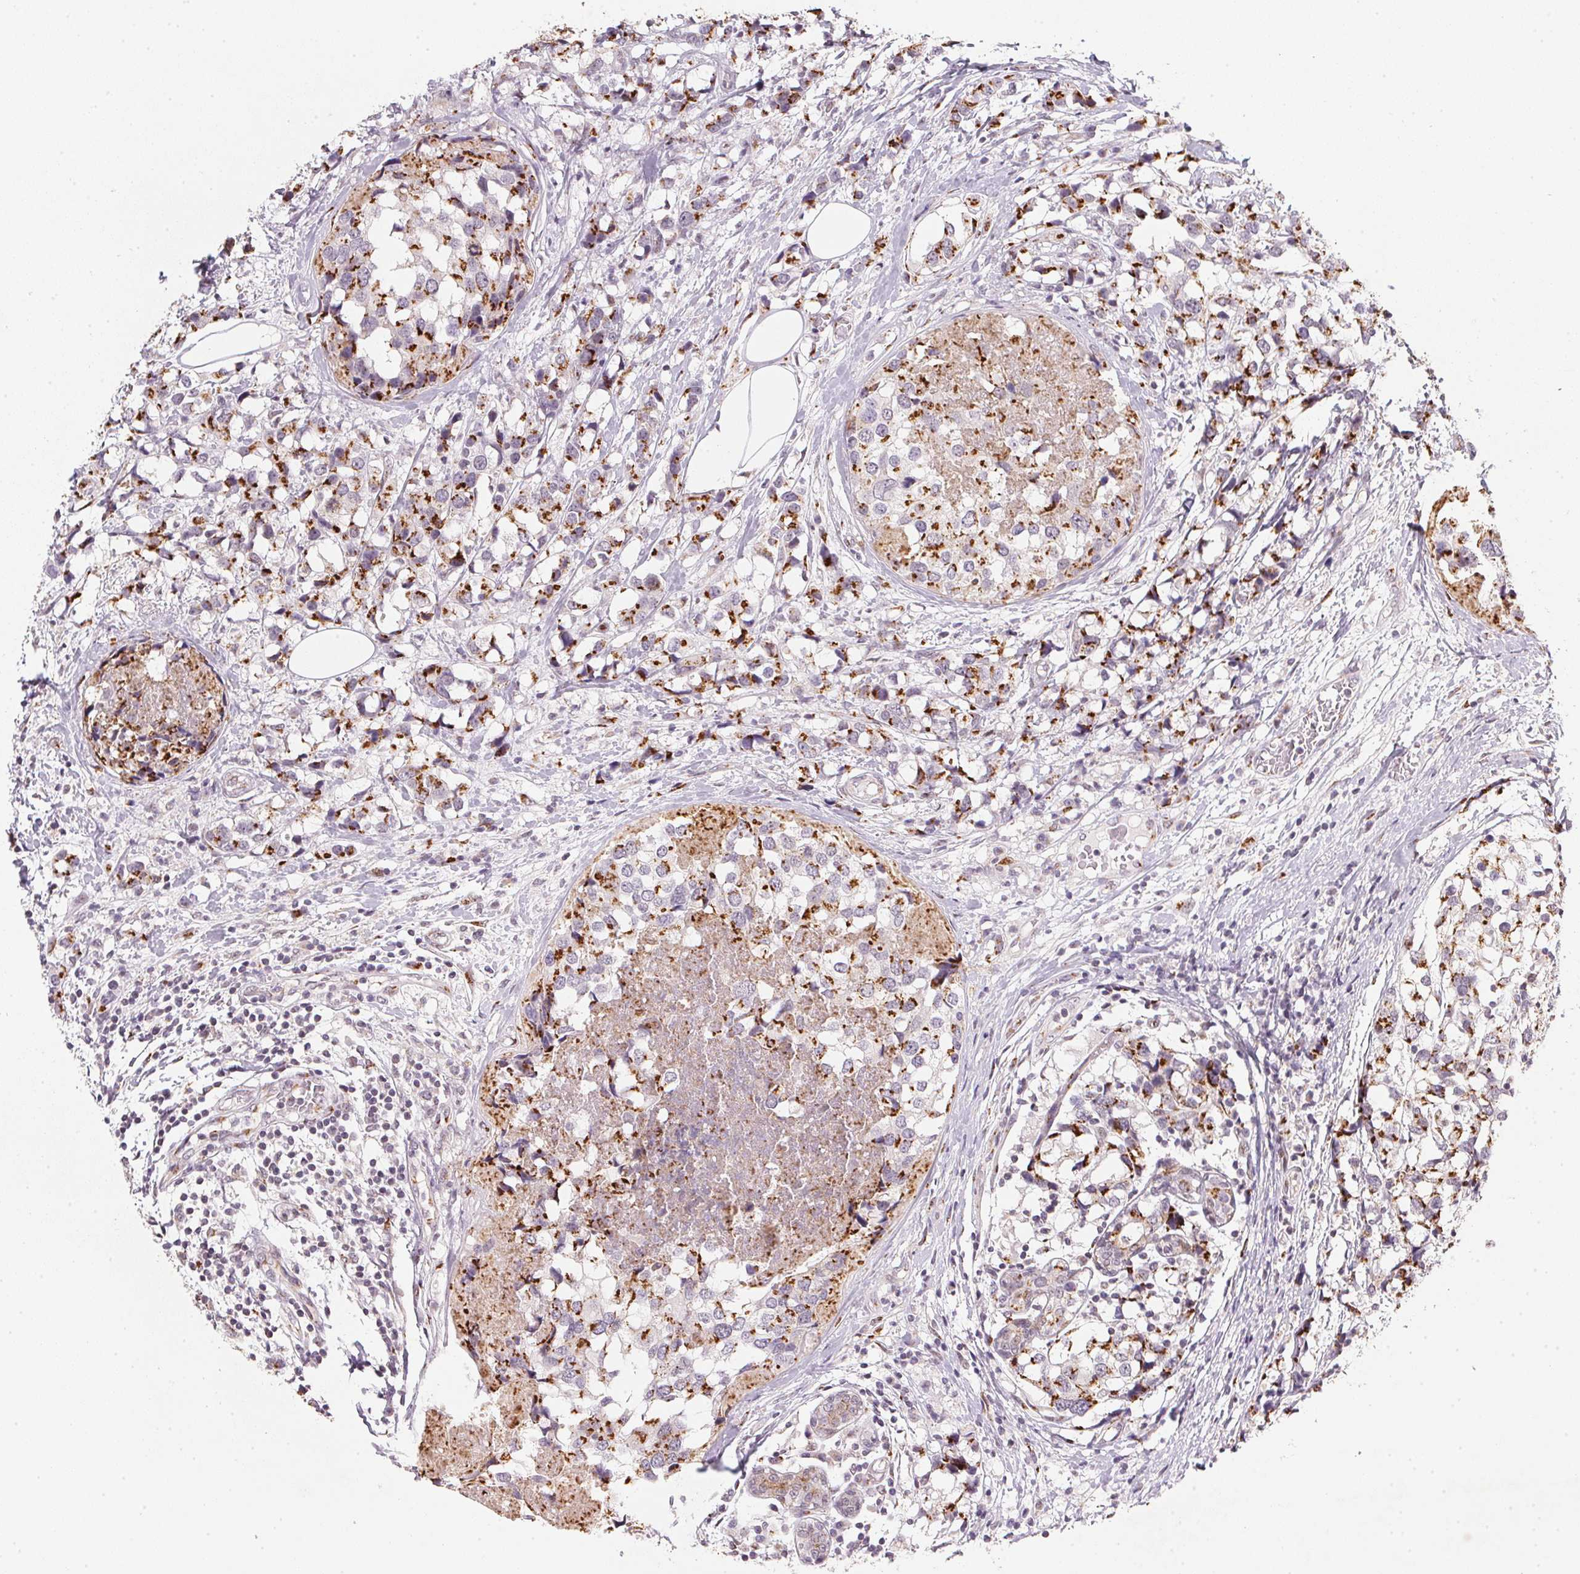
{"staining": {"intensity": "strong", "quantity": "25%-75%", "location": "cytoplasmic/membranous"}, "tissue": "breast cancer", "cell_type": "Tumor cells", "image_type": "cancer", "snomed": [{"axis": "morphology", "description": "Lobular carcinoma"}, {"axis": "topography", "description": "Breast"}], "caption": "Human breast cancer (lobular carcinoma) stained for a protein (brown) shows strong cytoplasmic/membranous positive positivity in about 25%-75% of tumor cells.", "gene": "RAB22A", "patient": {"sex": "female", "age": 59}}